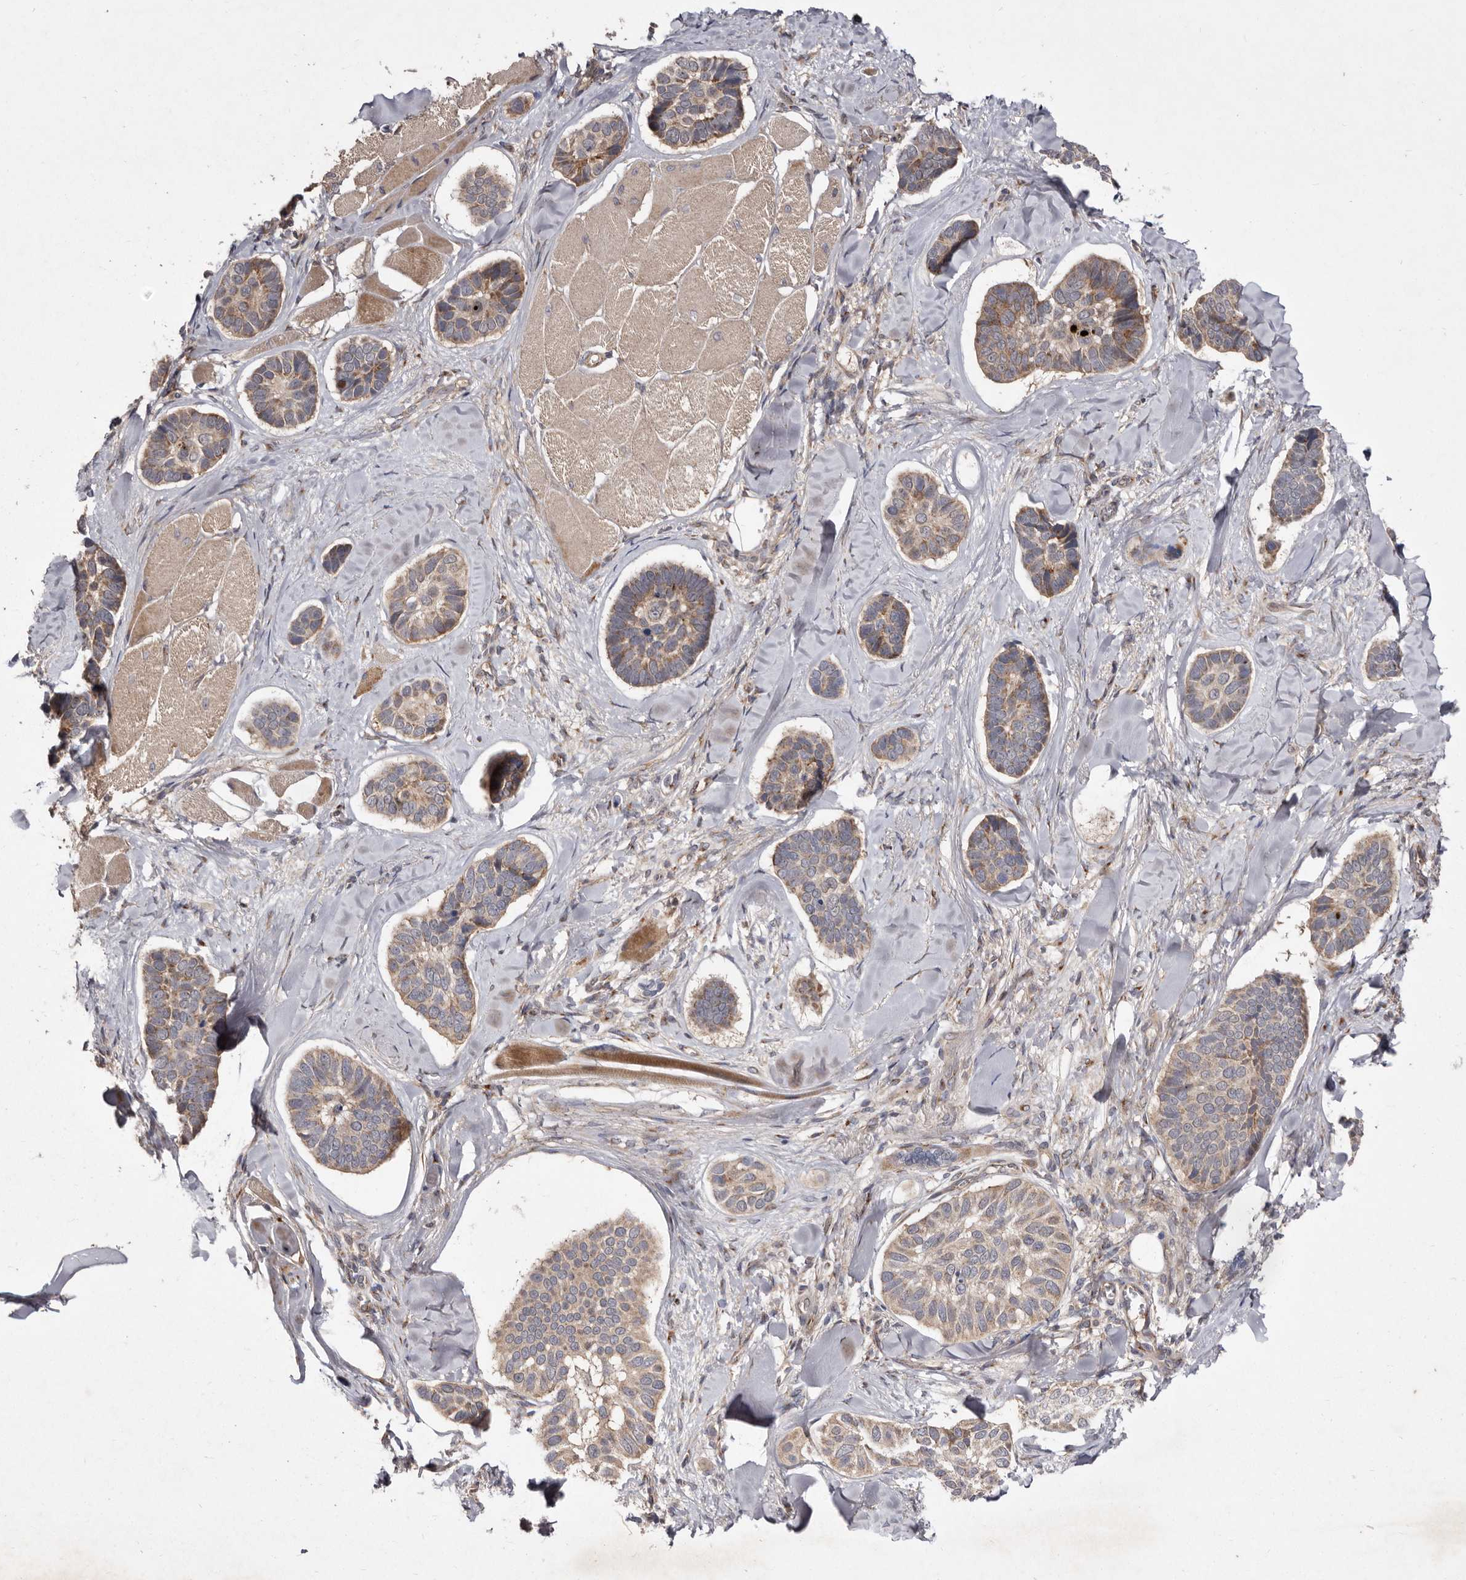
{"staining": {"intensity": "moderate", "quantity": "25%-75%", "location": "cytoplasmic/membranous"}, "tissue": "skin cancer", "cell_type": "Tumor cells", "image_type": "cancer", "snomed": [{"axis": "morphology", "description": "Basal cell carcinoma"}, {"axis": "topography", "description": "Skin"}], "caption": "Protein expression analysis of basal cell carcinoma (skin) shows moderate cytoplasmic/membranous staining in about 25%-75% of tumor cells.", "gene": "FLAD1", "patient": {"sex": "male", "age": 62}}